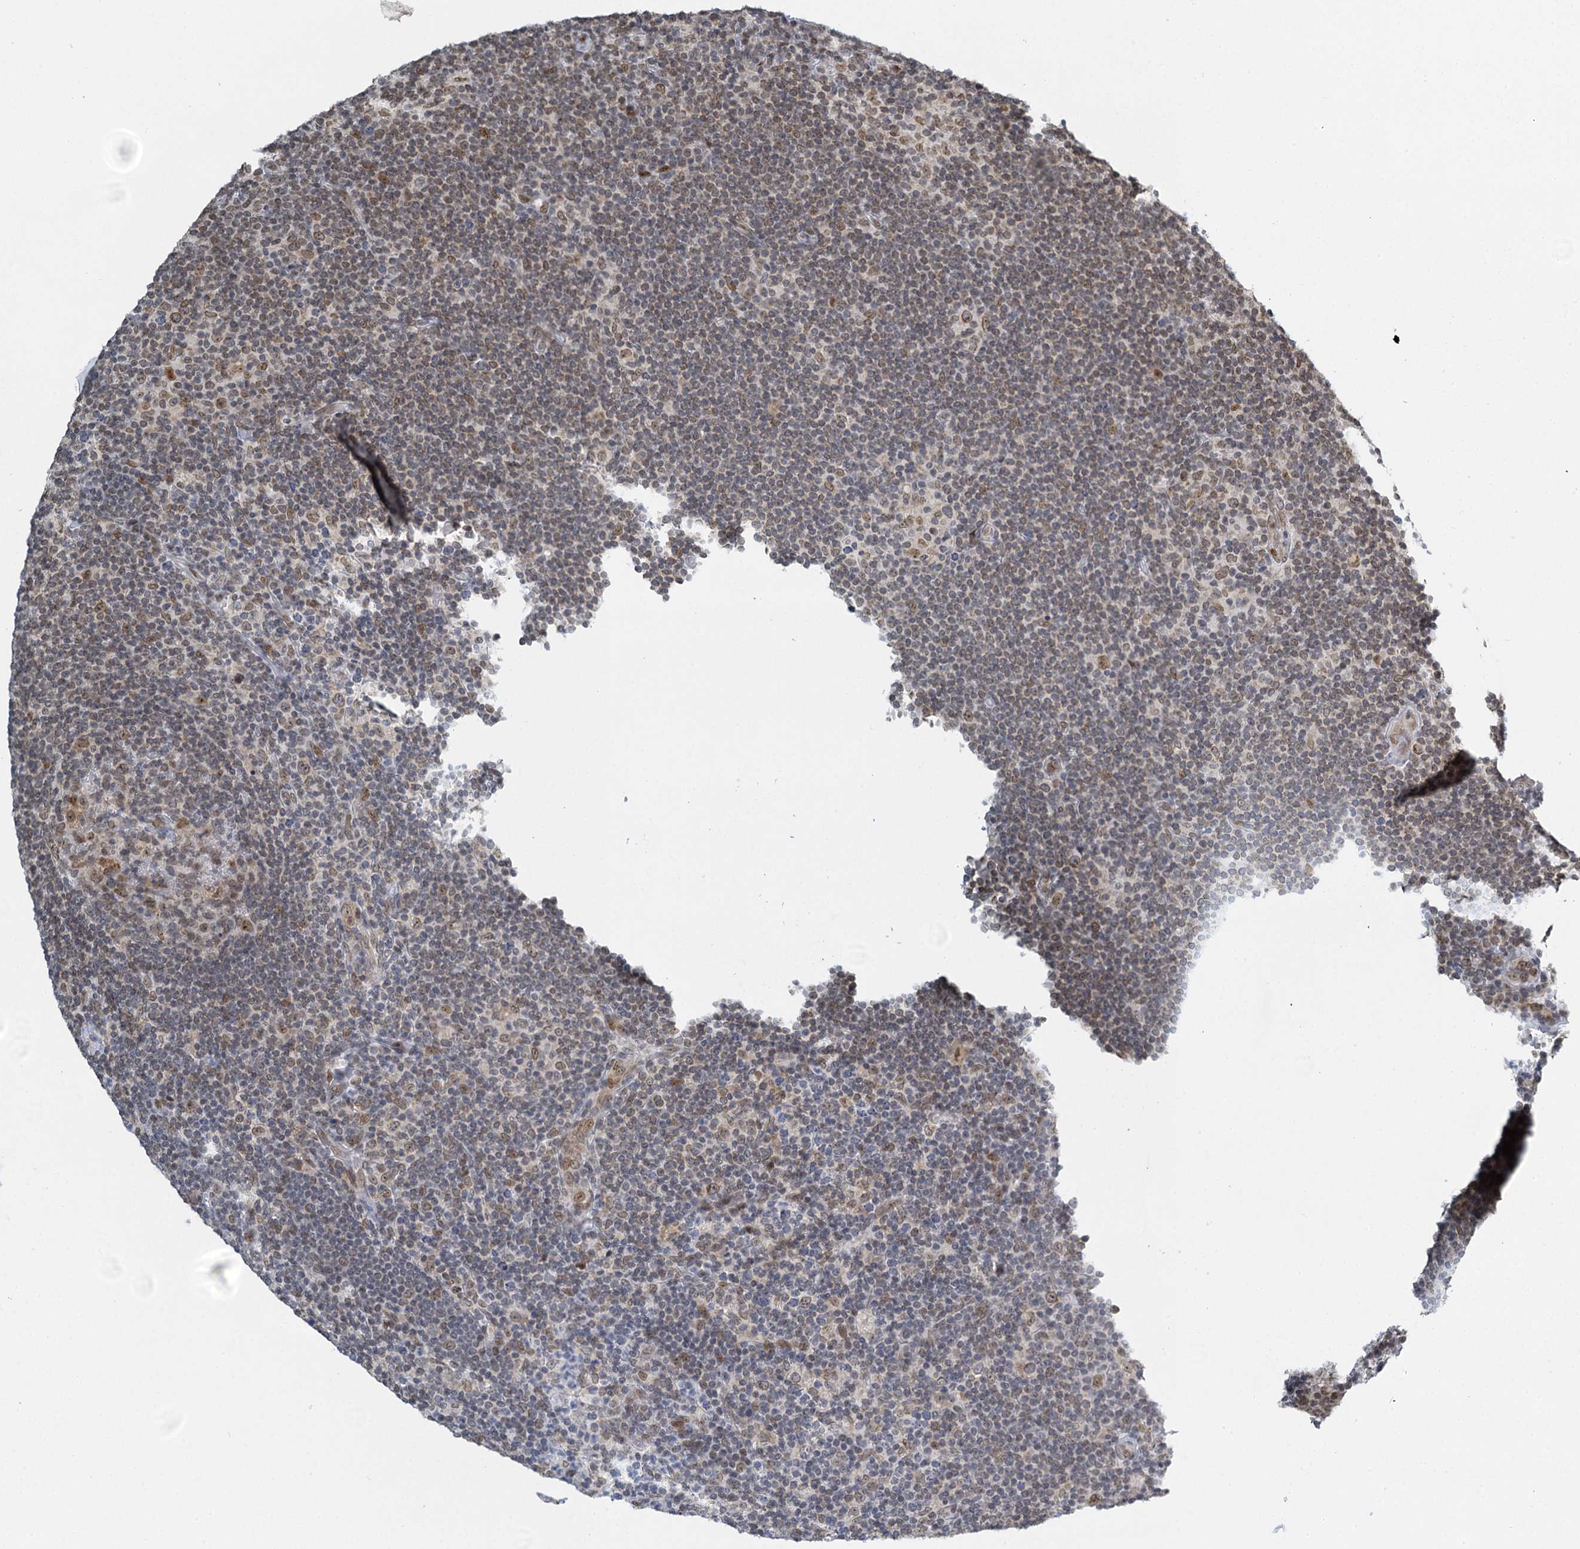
{"staining": {"intensity": "weak", "quantity": ">75%", "location": "nuclear"}, "tissue": "lymphoma", "cell_type": "Tumor cells", "image_type": "cancer", "snomed": [{"axis": "morphology", "description": "Hodgkin's disease, NOS"}, {"axis": "topography", "description": "Lymph node"}], "caption": "Tumor cells exhibit low levels of weak nuclear expression in about >75% of cells in lymphoma.", "gene": "TREX1", "patient": {"sex": "female", "age": 57}}